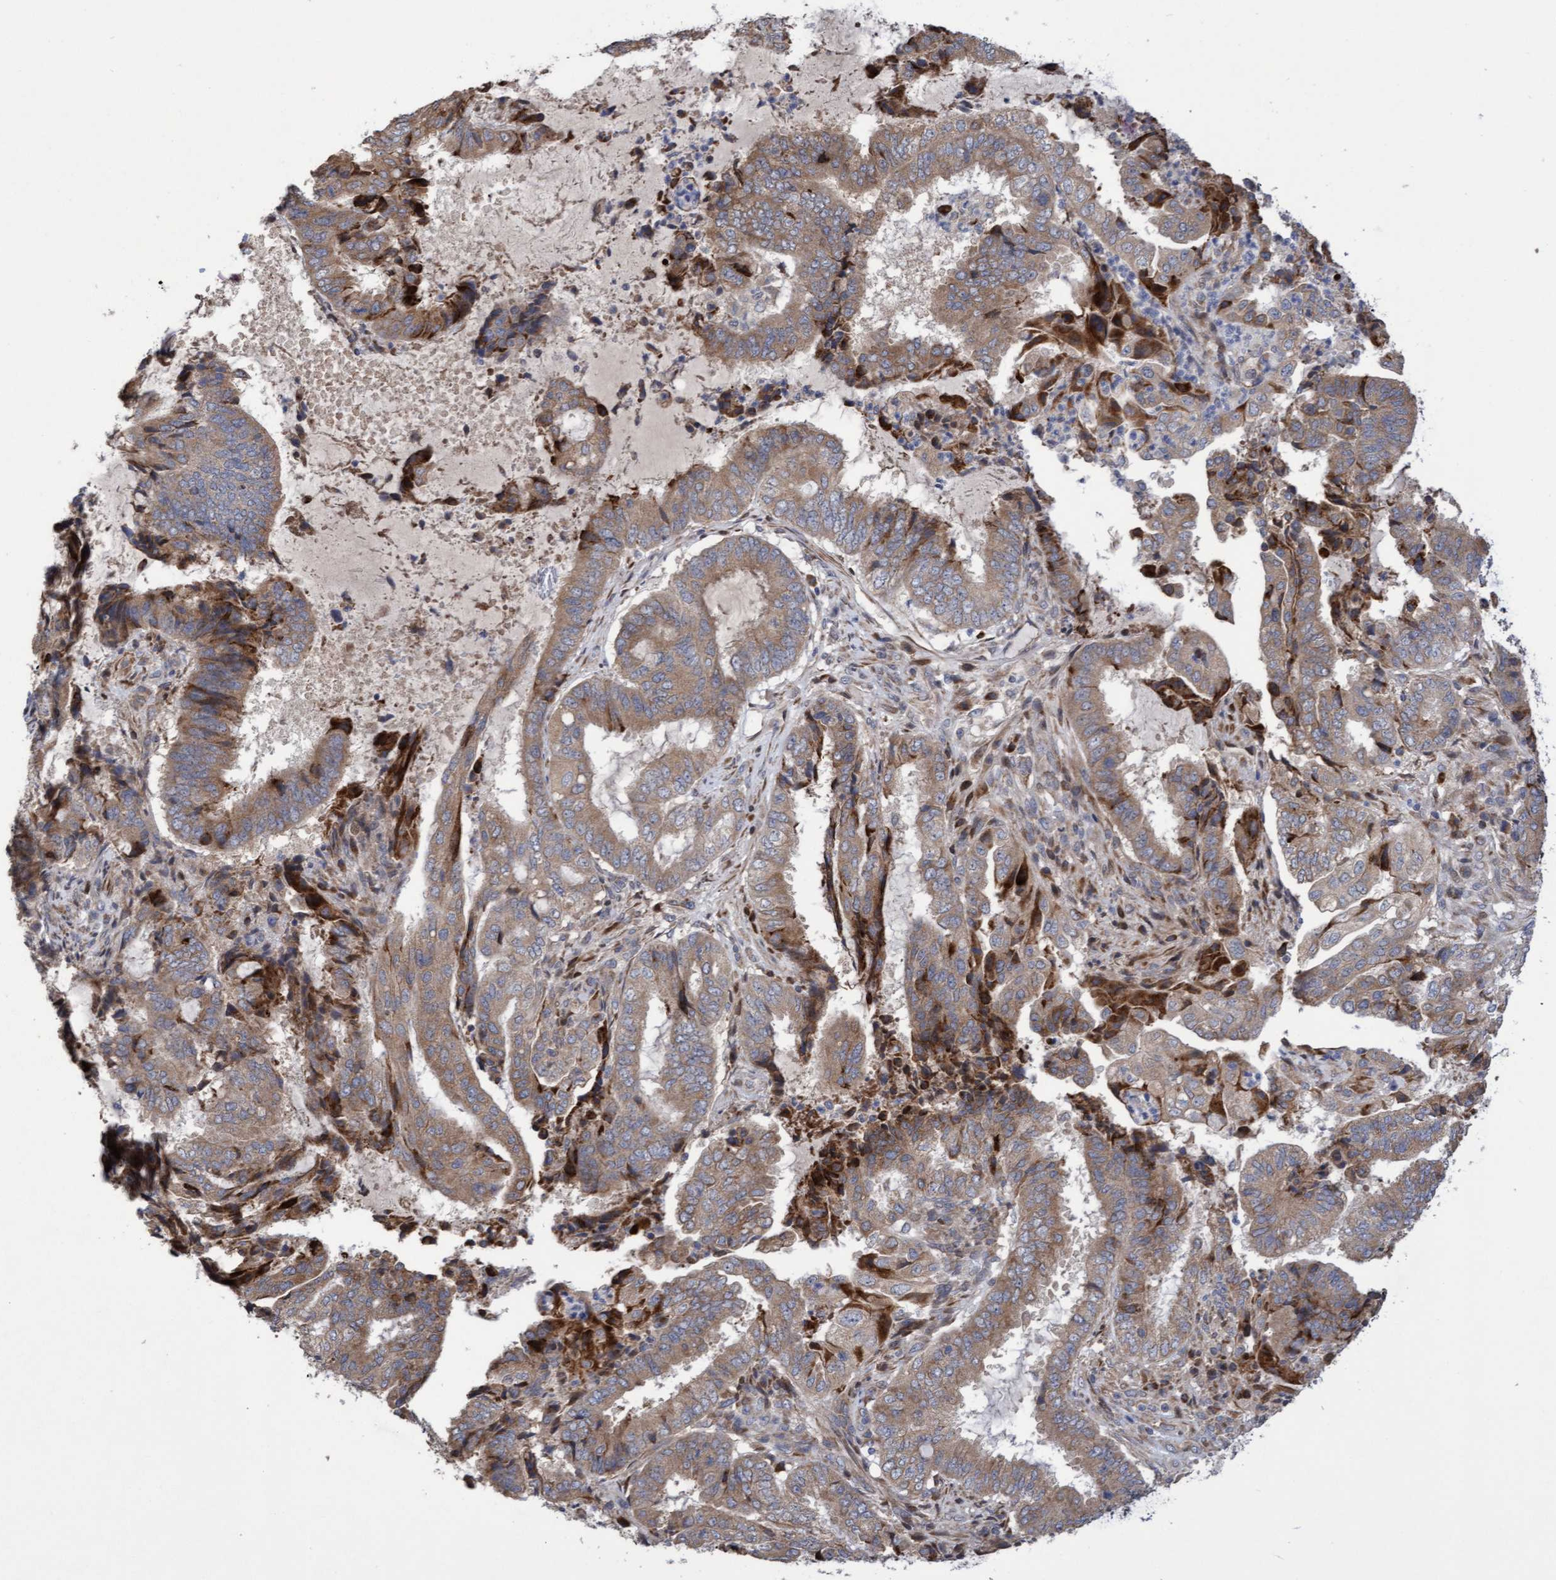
{"staining": {"intensity": "moderate", "quantity": ">75%", "location": "cytoplasmic/membranous"}, "tissue": "endometrial cancer", "cell_type": "Tumor cells", "image_type": "cancer", "snomed": [{"axis": "morphology", "description": "Adenocarcinoma, NOS"}, {"axis": "topography", "description": "Endometrium"}], "caption": "Immunohistochemical staining of human endometrial adenocarcinoma demonstrates medium levels of moderate cytoplasmic/membranous protein staining in approximately >75% of tumor cells. Nuclei are stained in blue.", "gene": "ELP5", "patient": {"sex": "female", "age": 51}}